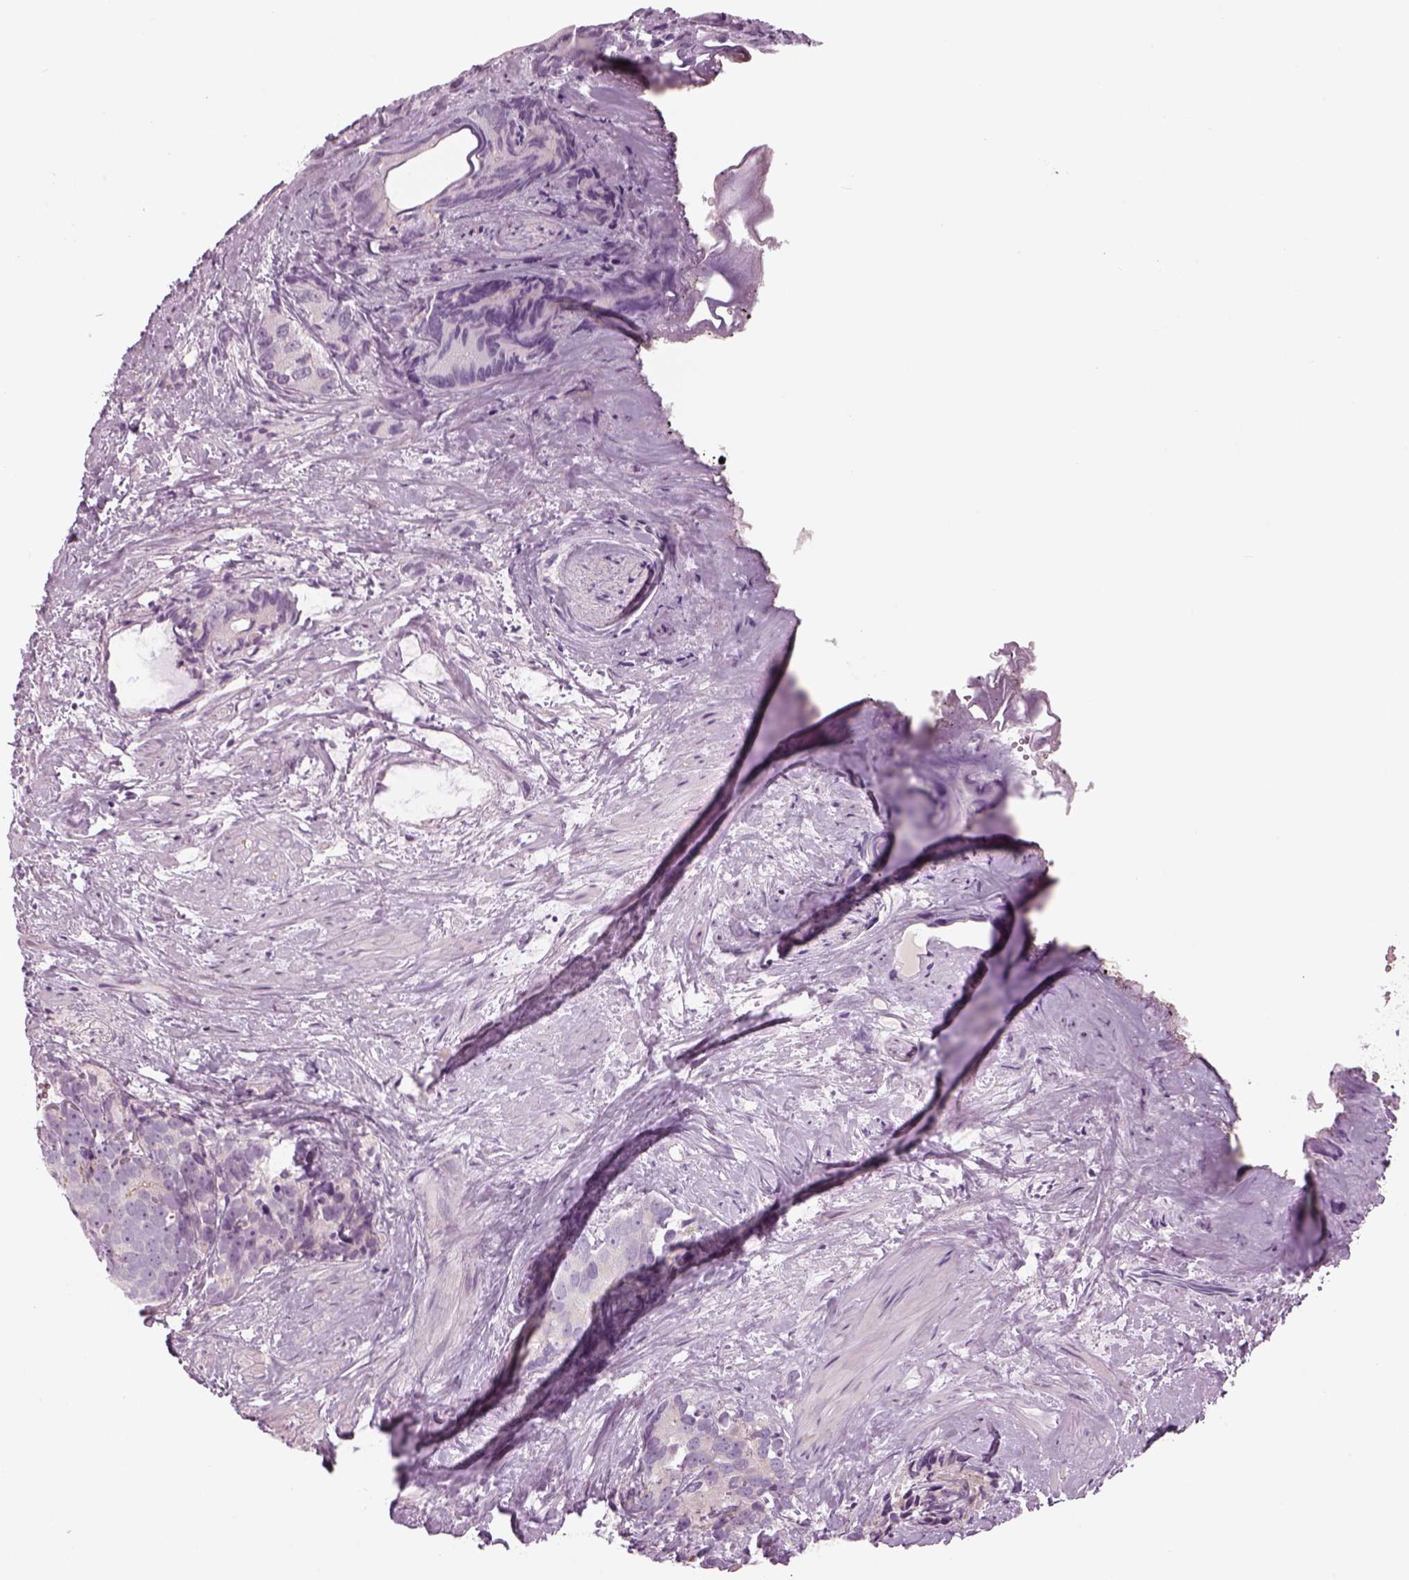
{"staining": {"intensity": "negative", "quantity": "none", "location": "none"}, "tissue": "prostate cancer", "cell_type": "Tumor cells", "image_type": "cancer", "snomed": [{"axis": "morphology", "description": "Adenocarcinoma, High grade"}, {"axis": "topography", "description": "Prostate"}], "caption": "DAB immunohistochemical staining of prostate cancer demonstrates no significant positivity in tumor cells.", "gene": "LRRIQ3", "patient": {"sex": "male", "age": 90}}